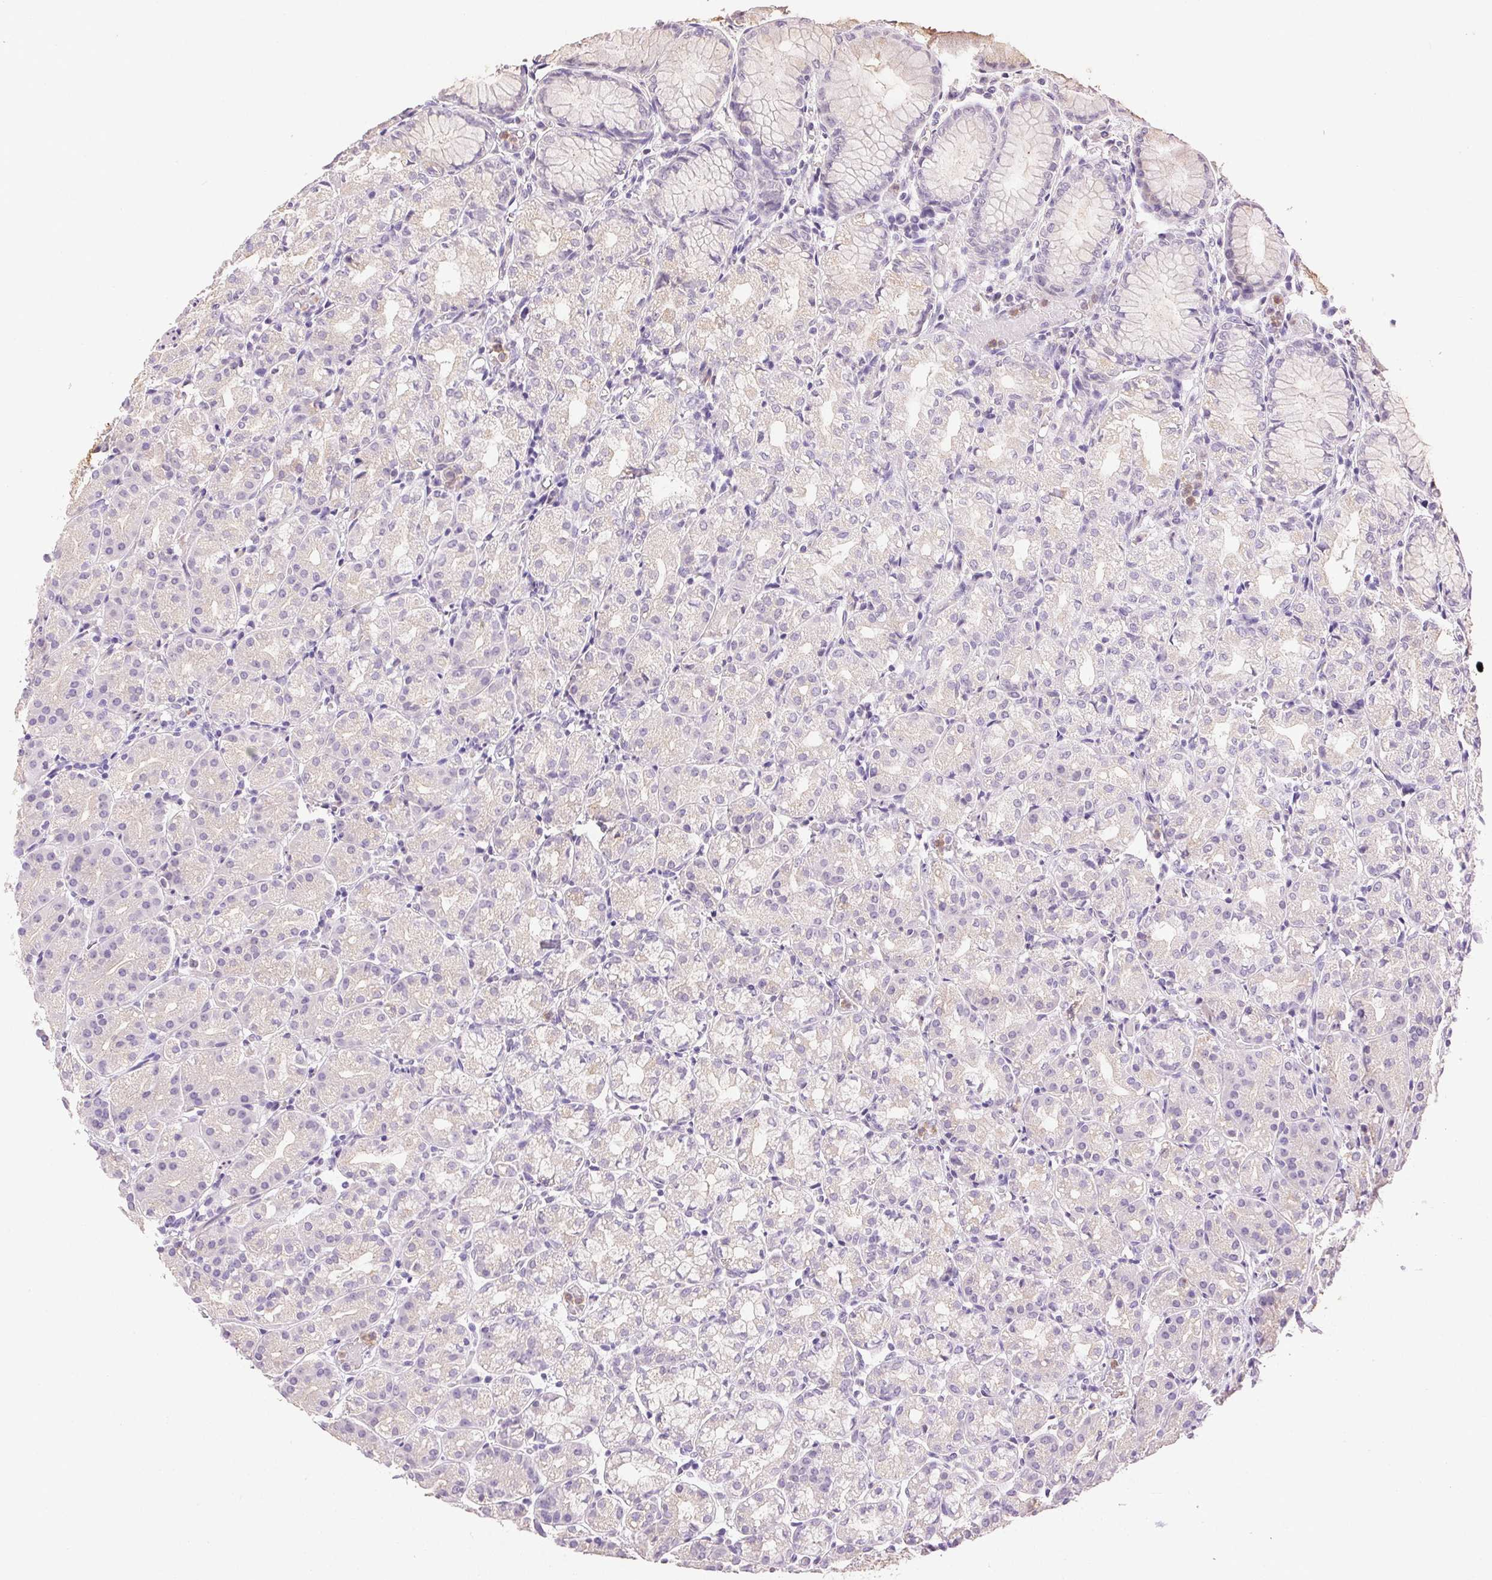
{"staining": {"intensity": "moderate", "quantity": "<25%", "location": "cytoplasmic/membranous"}, "tissue": "stomach", "cell_type": "Glandular cells", "image_type": "normal", "snomed": [{"axis": "morphology", "description": "Normal tissue, NOS"}, {"axis": "topography", "description": "Stomach"}], "caption": "Protein staining of unremarkable stomach demonstrates moderate cytoplasmic/membranous staining in approximately <25% of glandular cells.", "gene": "EMX2", "patient": {"sex": "female", "age": 57}}